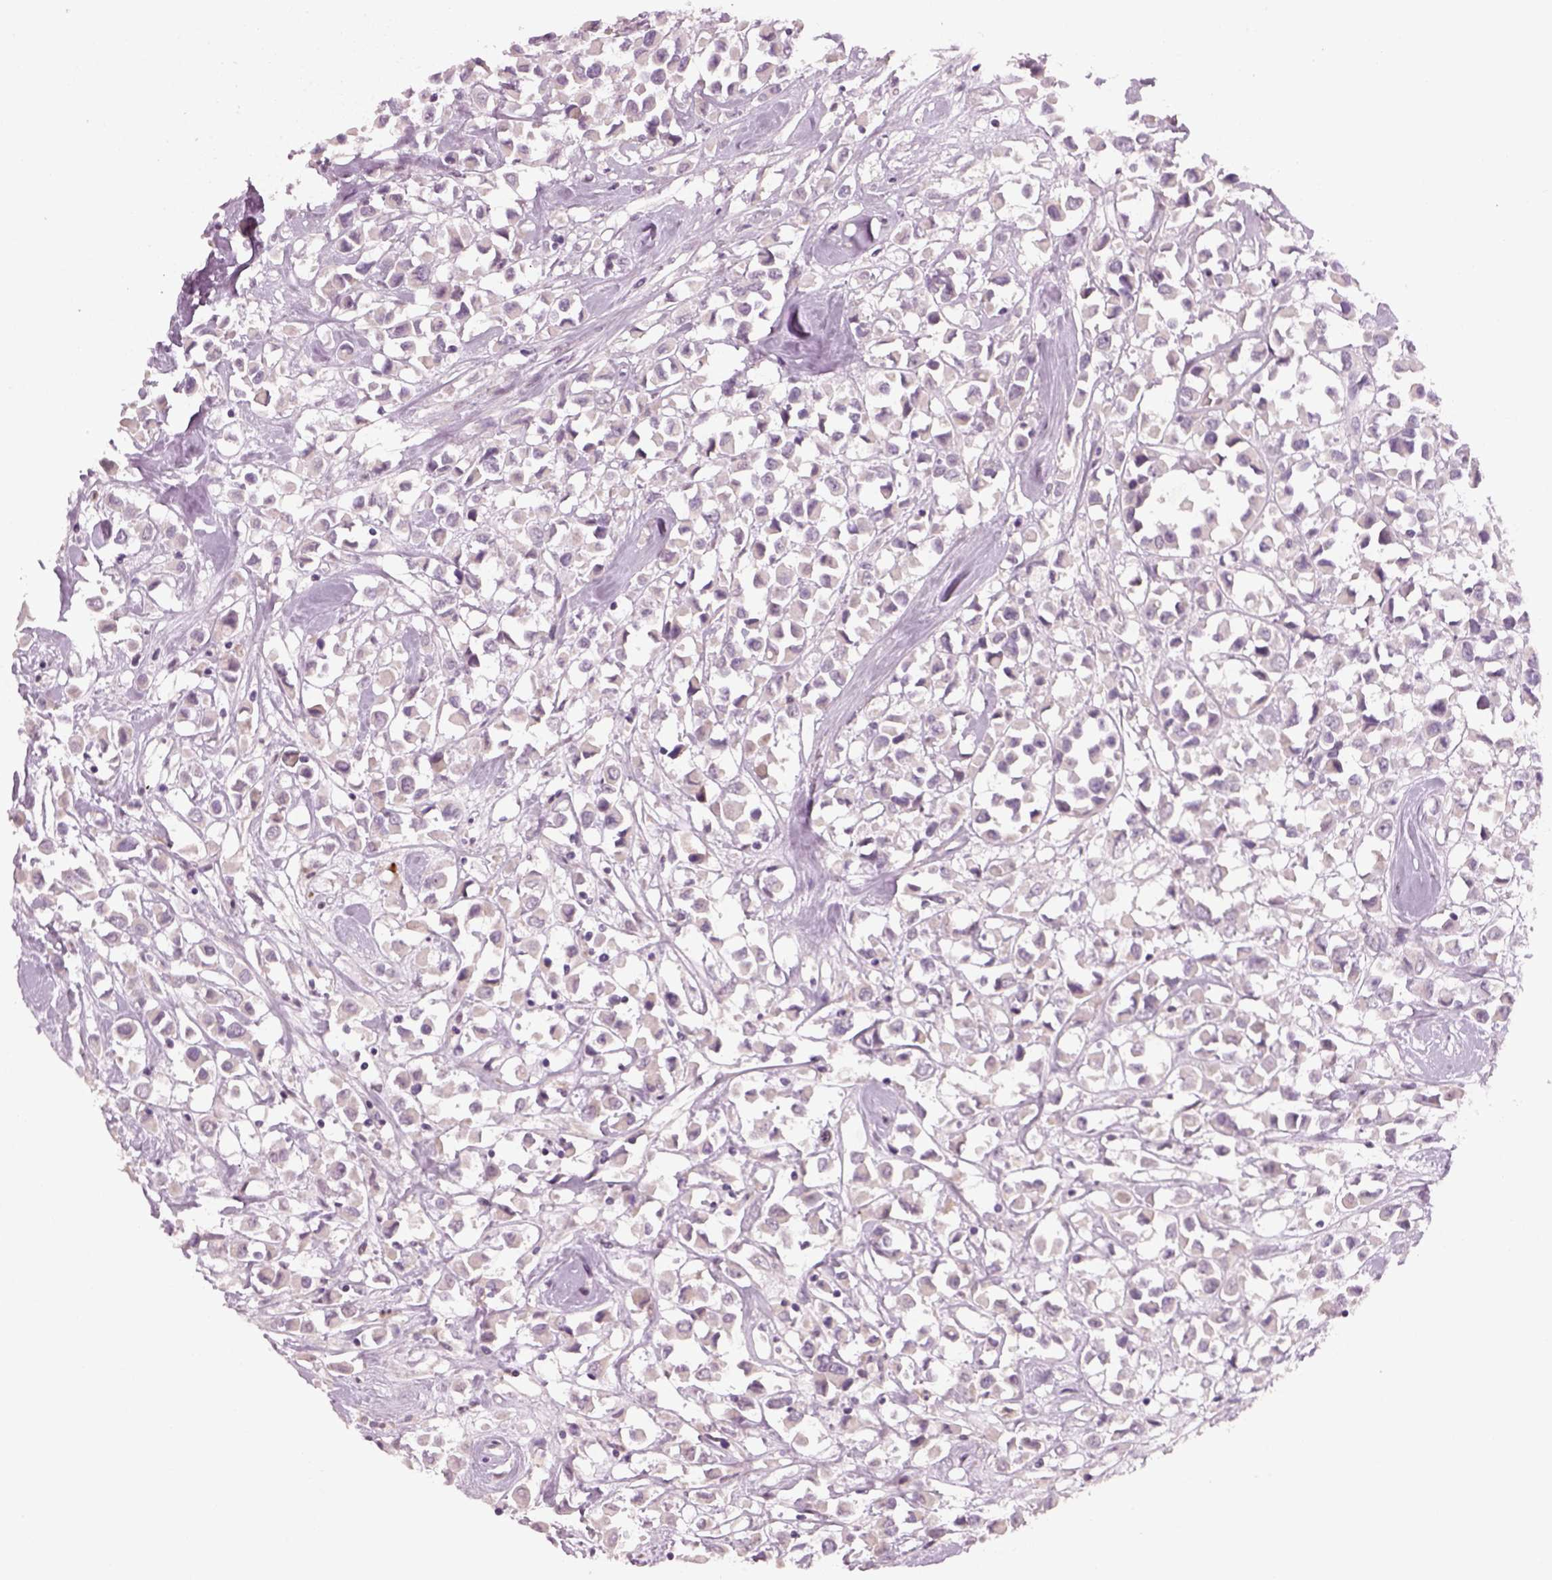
{"staining": {"intensity": "negative", "quantity": "none", "location": "none"}, "tissue": "breast cancer", "cell_type": "Tumor cells", "image_type": "cancer", "snomed": [{"axis": "morphology", "description": "Duct carcinoma"}, {"axis": "topography", "description": "Breast"}], "caption": "The photomicrograph displays no staining of tumor cells in breast infiltrating ductal carcinoma. (DAB IHC with hematoxylin counter stain).", "gene": "PENK", "patient": {"sex": "female", "age": 61}}